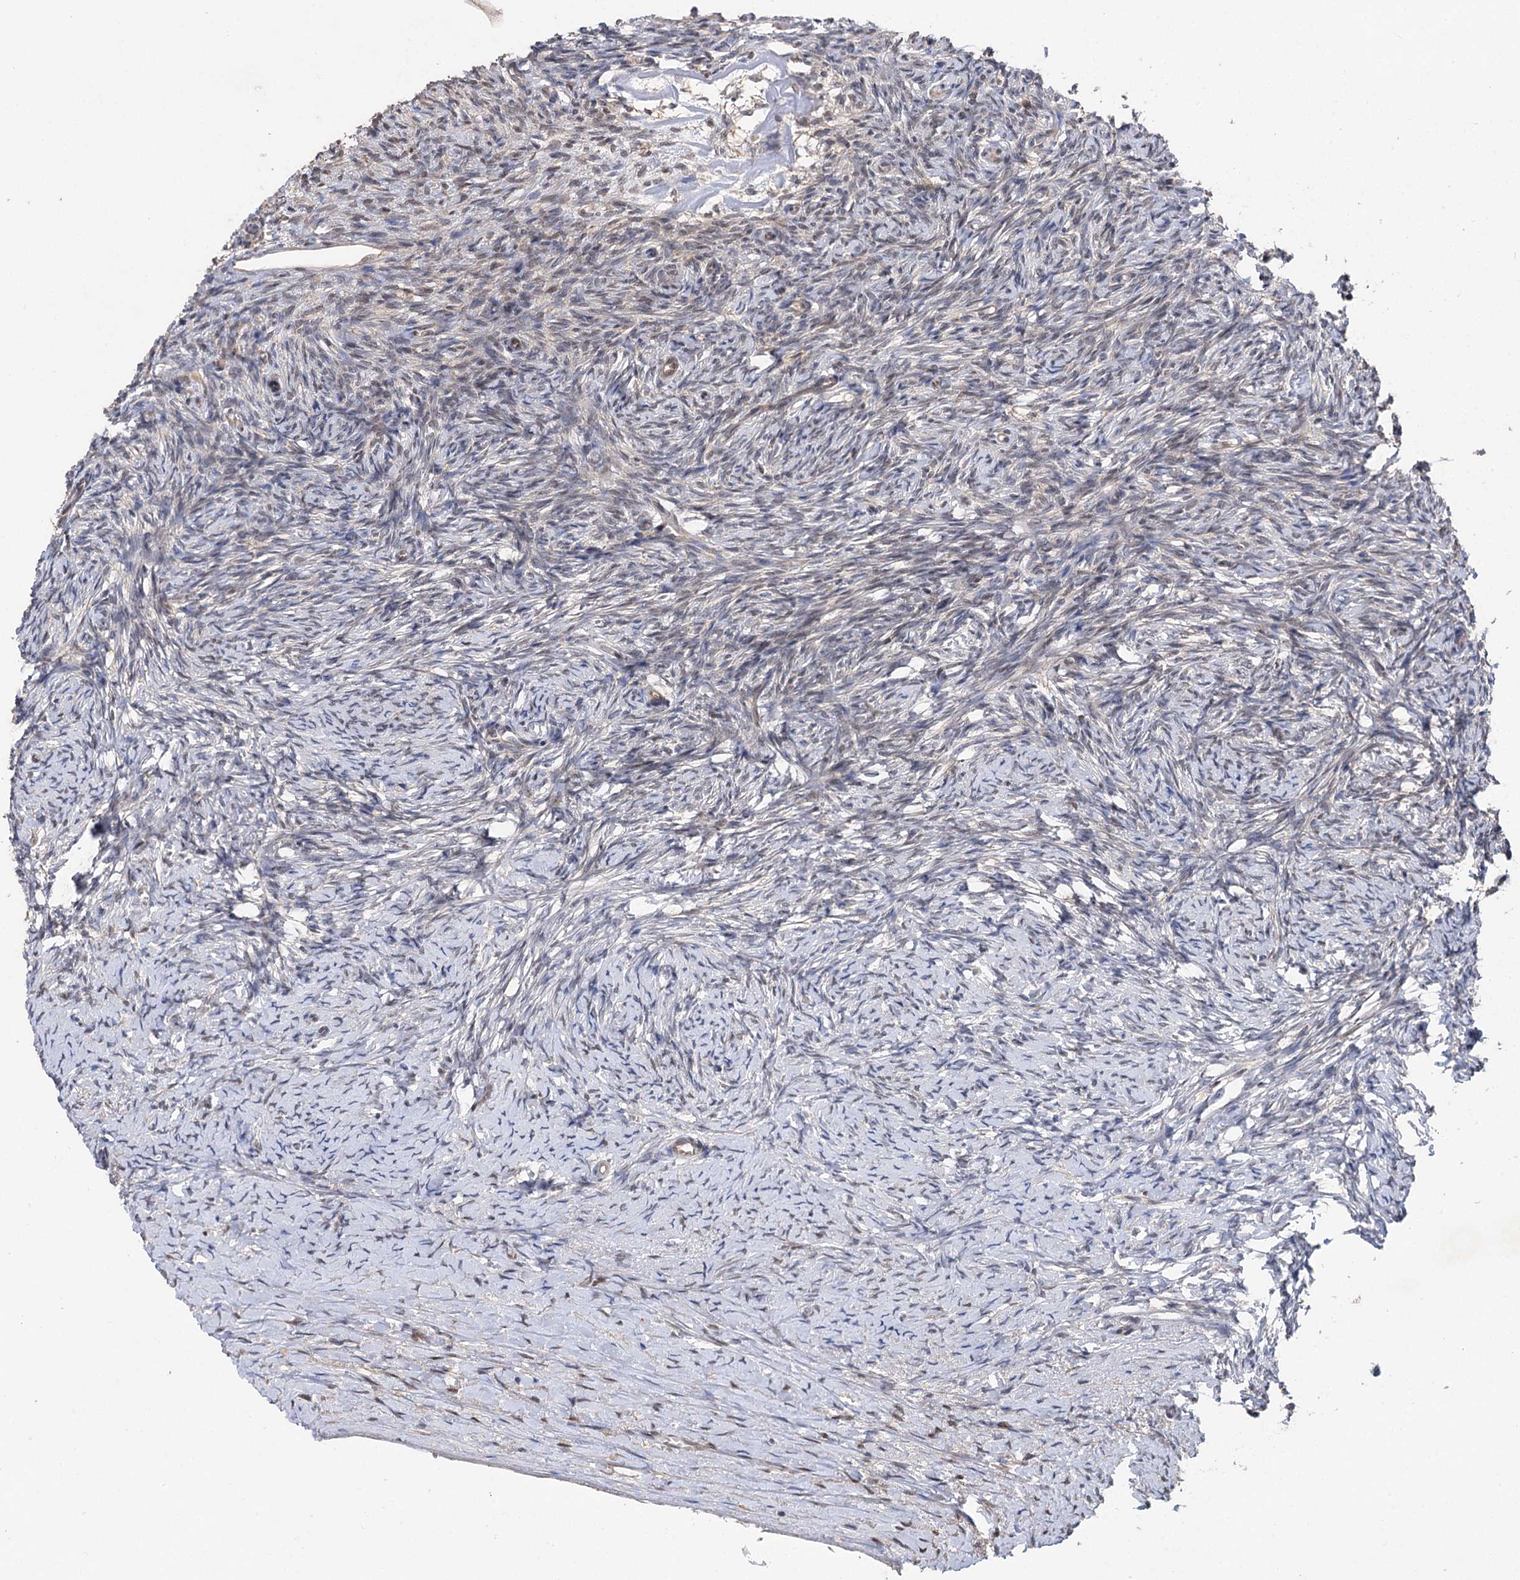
{"staining": {"intensity": "moderate", "quantity": "<25%", "location": "cytoplasmic/membranous,nuclear"}, "tissue": "ovary", "cell_type": "Ovarian stroma cells", "image_type": "normal", "snomed": [{"axis": "morphology", "description": "Normal tissue, NOS"}, {"axis": "morphology", "description": "Developmental malformation"}, {"axis": "topography", "description": "Ovary"}], "caption": "High-magnification brightfield microscopy of normal ovary stained with DAB (brown) and counterstained with hematoxylin (blue). ovarian stroma cells exhibit moderate cytoplasmic/membranous,nuclear staining is seen in approximately<25% of cells.", "gene": "STX6", "patient": {"sex": "female", "age": 39}}